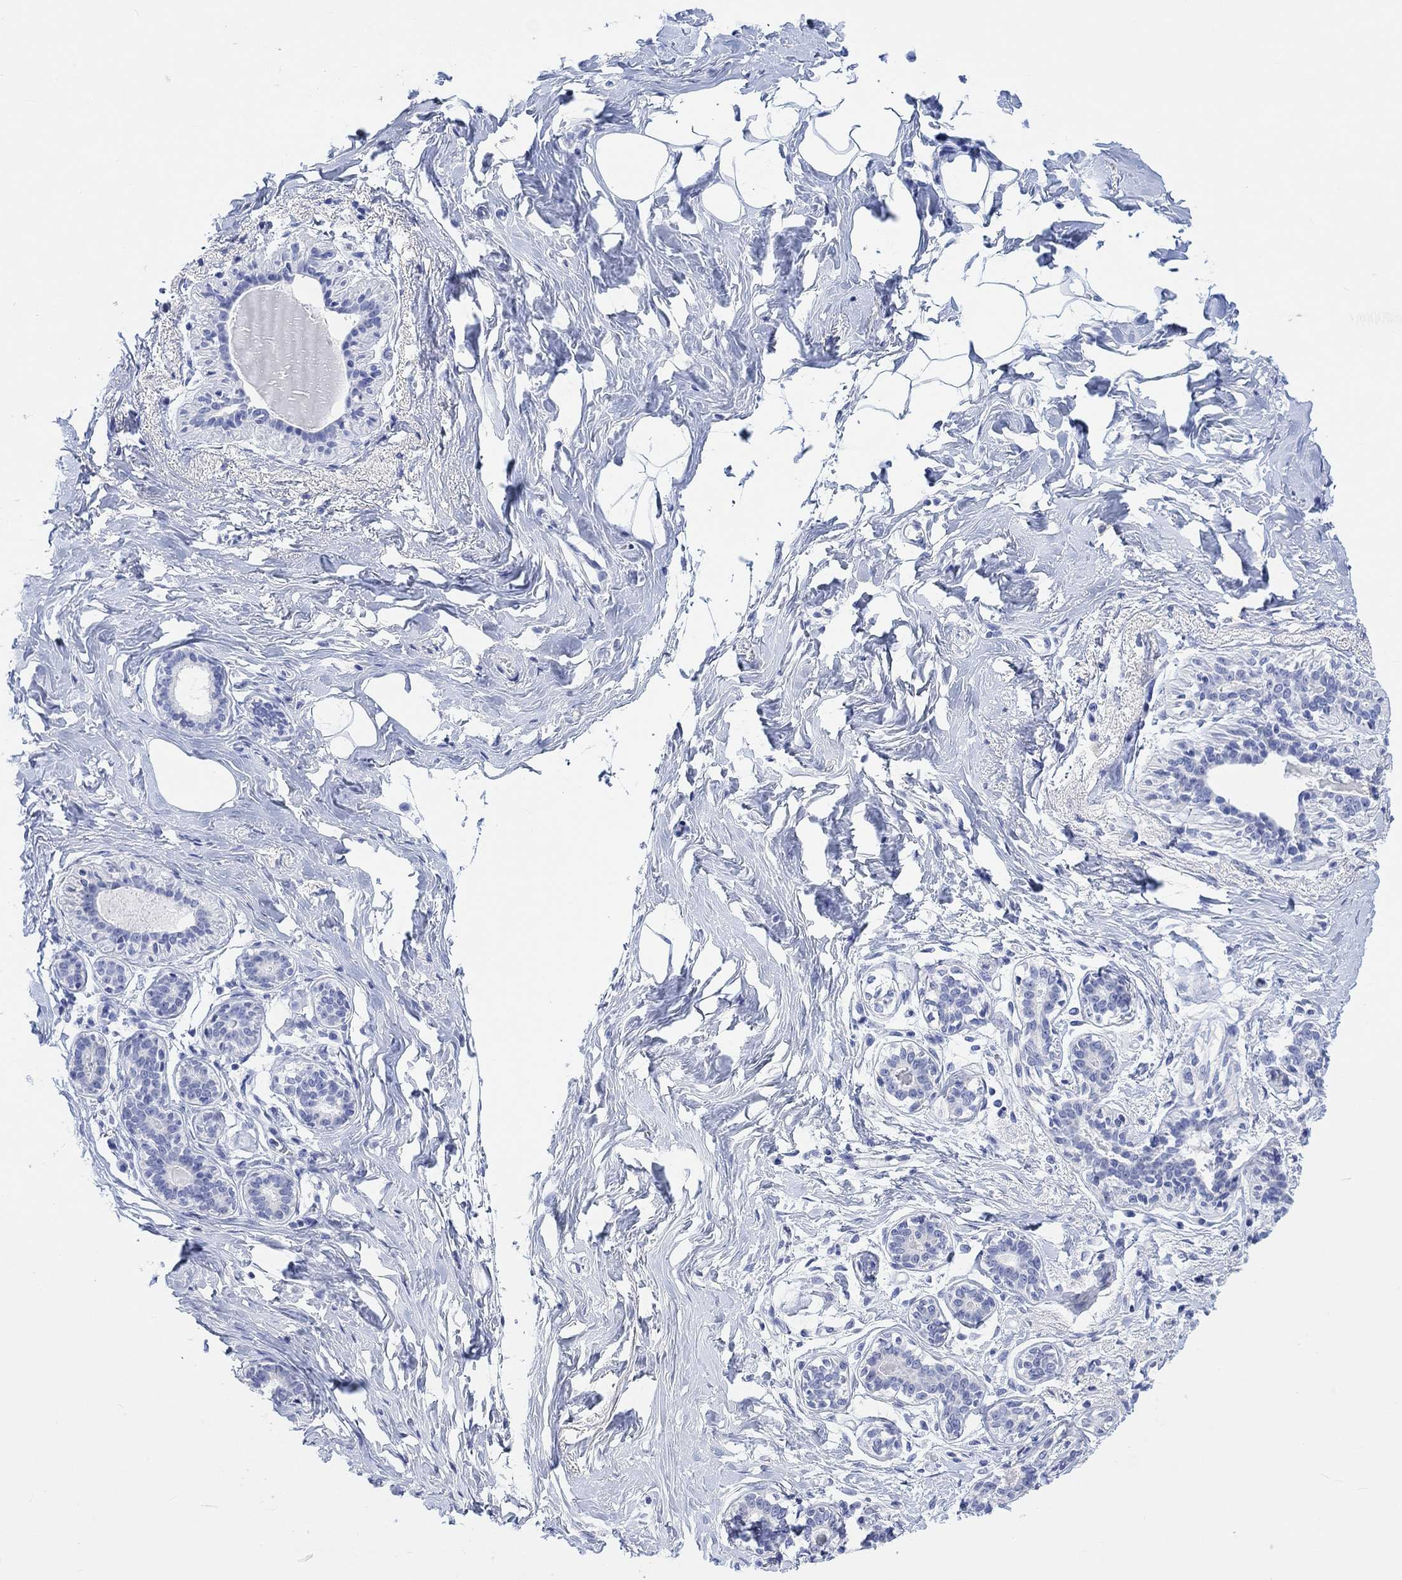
{"staining": {"intensity": "negative", "quantity": "none", "location": "none"}, "tissue": "breast", "cell_type": "Adipocytes", "image_type": "normal", "snomed": [{"axis": "morphology", "description": "Normal tissue, NOS"}, {"axis": "morphology", "description": "Lobular carcinoma, in situ"}, {"axis": "topography", "description": "Breast"}], "caption": "A high-resolution micrograph shows immunohistochemistry (IHC) staining of benign breast, which shows no significant staining in adipocytes. (DAB (3,3'-diaminobenzidine) immunohistochemistry (IHC) with hematoxylin counter stain).", "gene": "CALCA", "patient": {"sex": "female", "age": 35}}